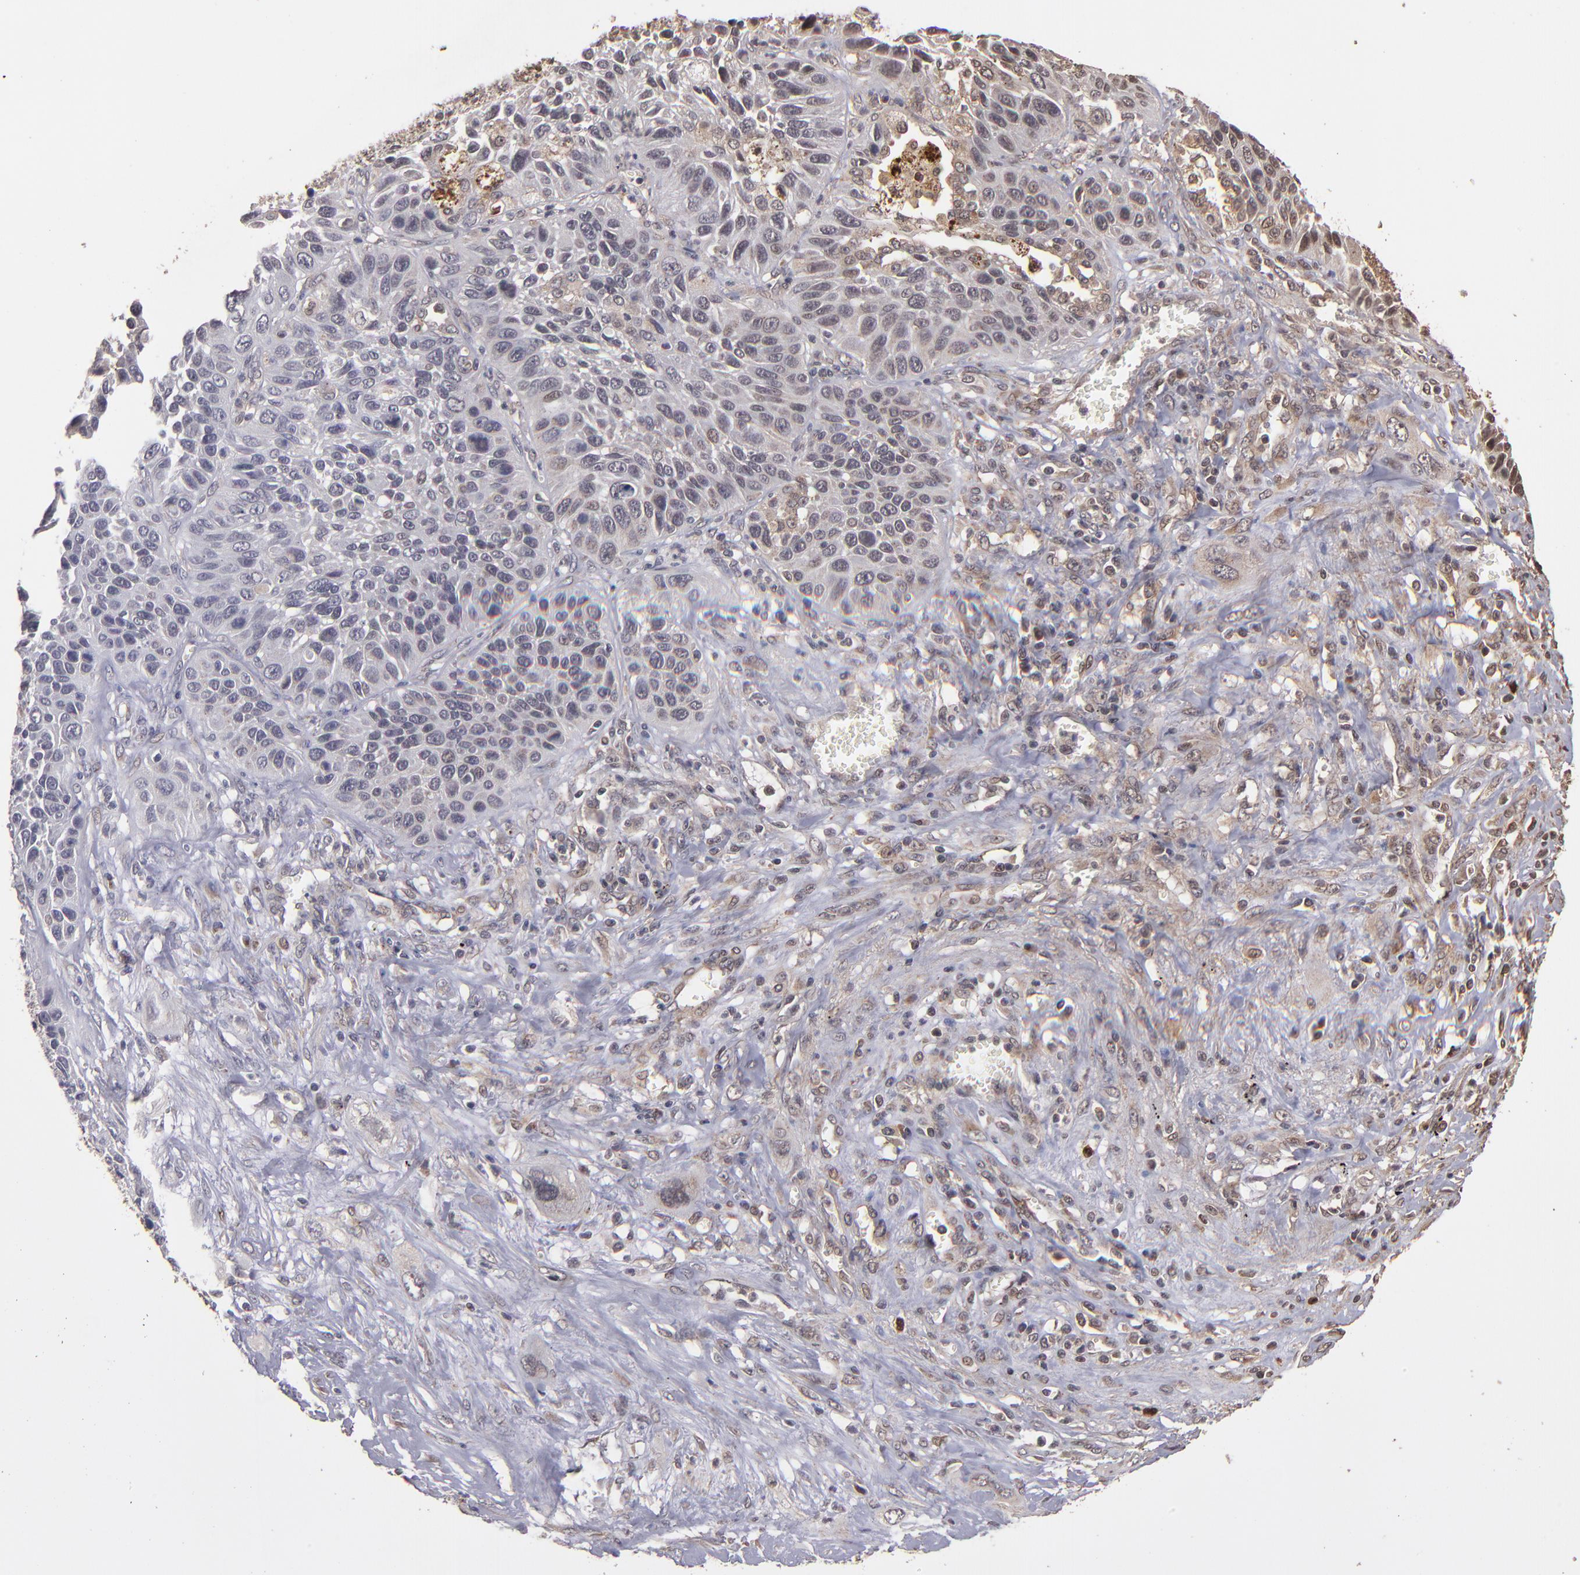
{"staining": {"intensity": "weak", "quantity": "25%-75%", "location": "cytoplasmic/membranous"}, "tissue": "lung cancer", "cell_type": "Tumor cells", "image_type": "cancer", "snomed": [{"axis": "morphology", "description": "Squamous cell carcinoma, NOS"}, {"axis": "topography", "description": "Lung"}], "caption": "The photomicrograph demonstrates a brown stain indicating the presence of a protein in the cytoplasmic/membranous of tumor cells in lung cancer. (DAB (3,3'-diaminobenzidine) = brown stain, brightfield microscopy at high magnification).", "gene": "NFE2L2", "patient": {"sex": "female", "age": 76}}